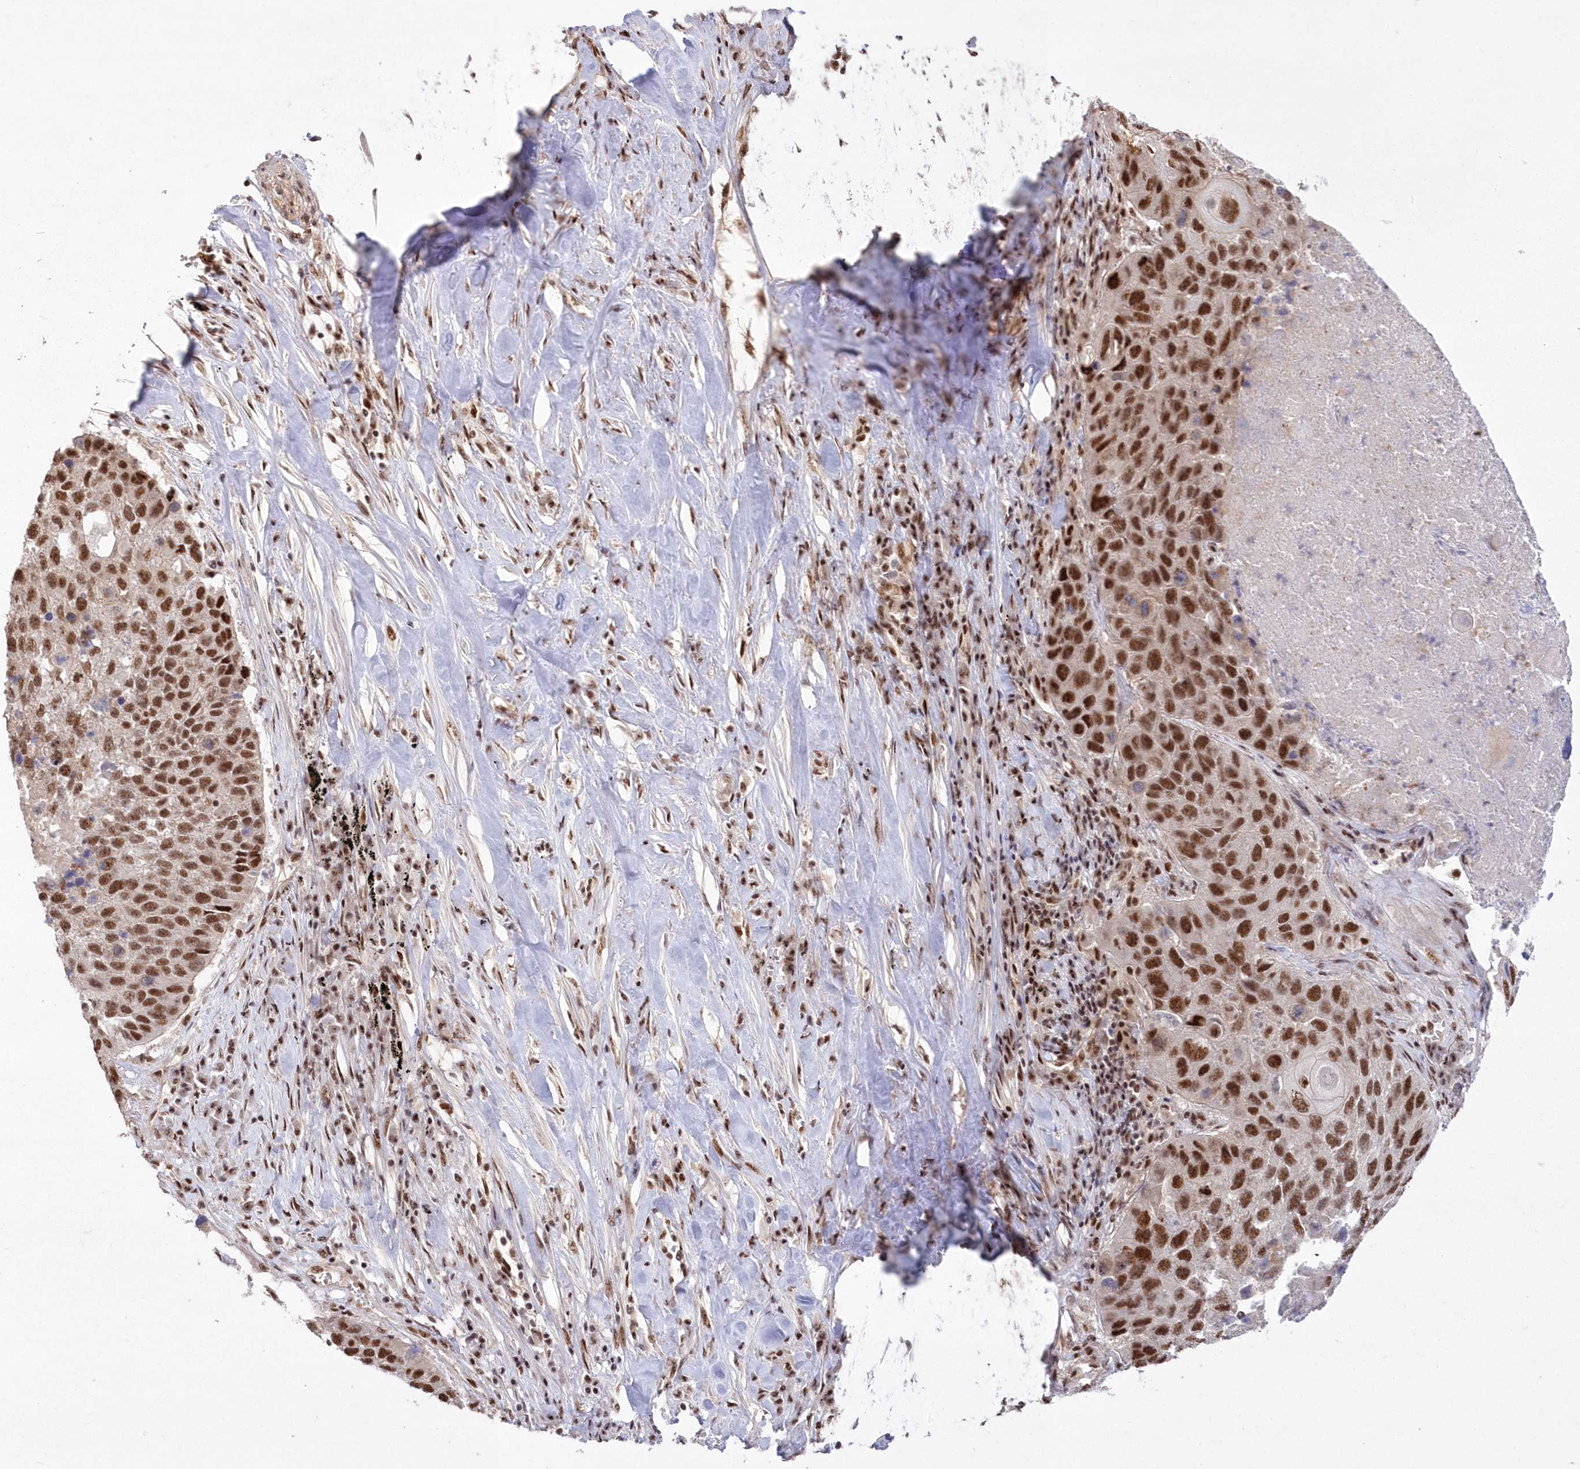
{"staining": {"intensity": "moderate", "quantity": ">75%", "location": "nuclear"}, "tissue": "lung cancer", "cell_type": "Tumor cells", "image_type": "cancer", "snomed": [{"axis": "morphology", "description": "Squamous cell carcinoma, NOS"}, {"axis": "topography", "description": "Lung"}], "caption": "Lung squamous cell carcinoma stained with DAB (3,3'-diaminobenzidine) immunohistochemistry (IHC) displays medium levels of moderate nuclear positivity in about >75% of tumor cells.", "gene": "WBP1L", "patient": {"sex": "male", "age": 61}}